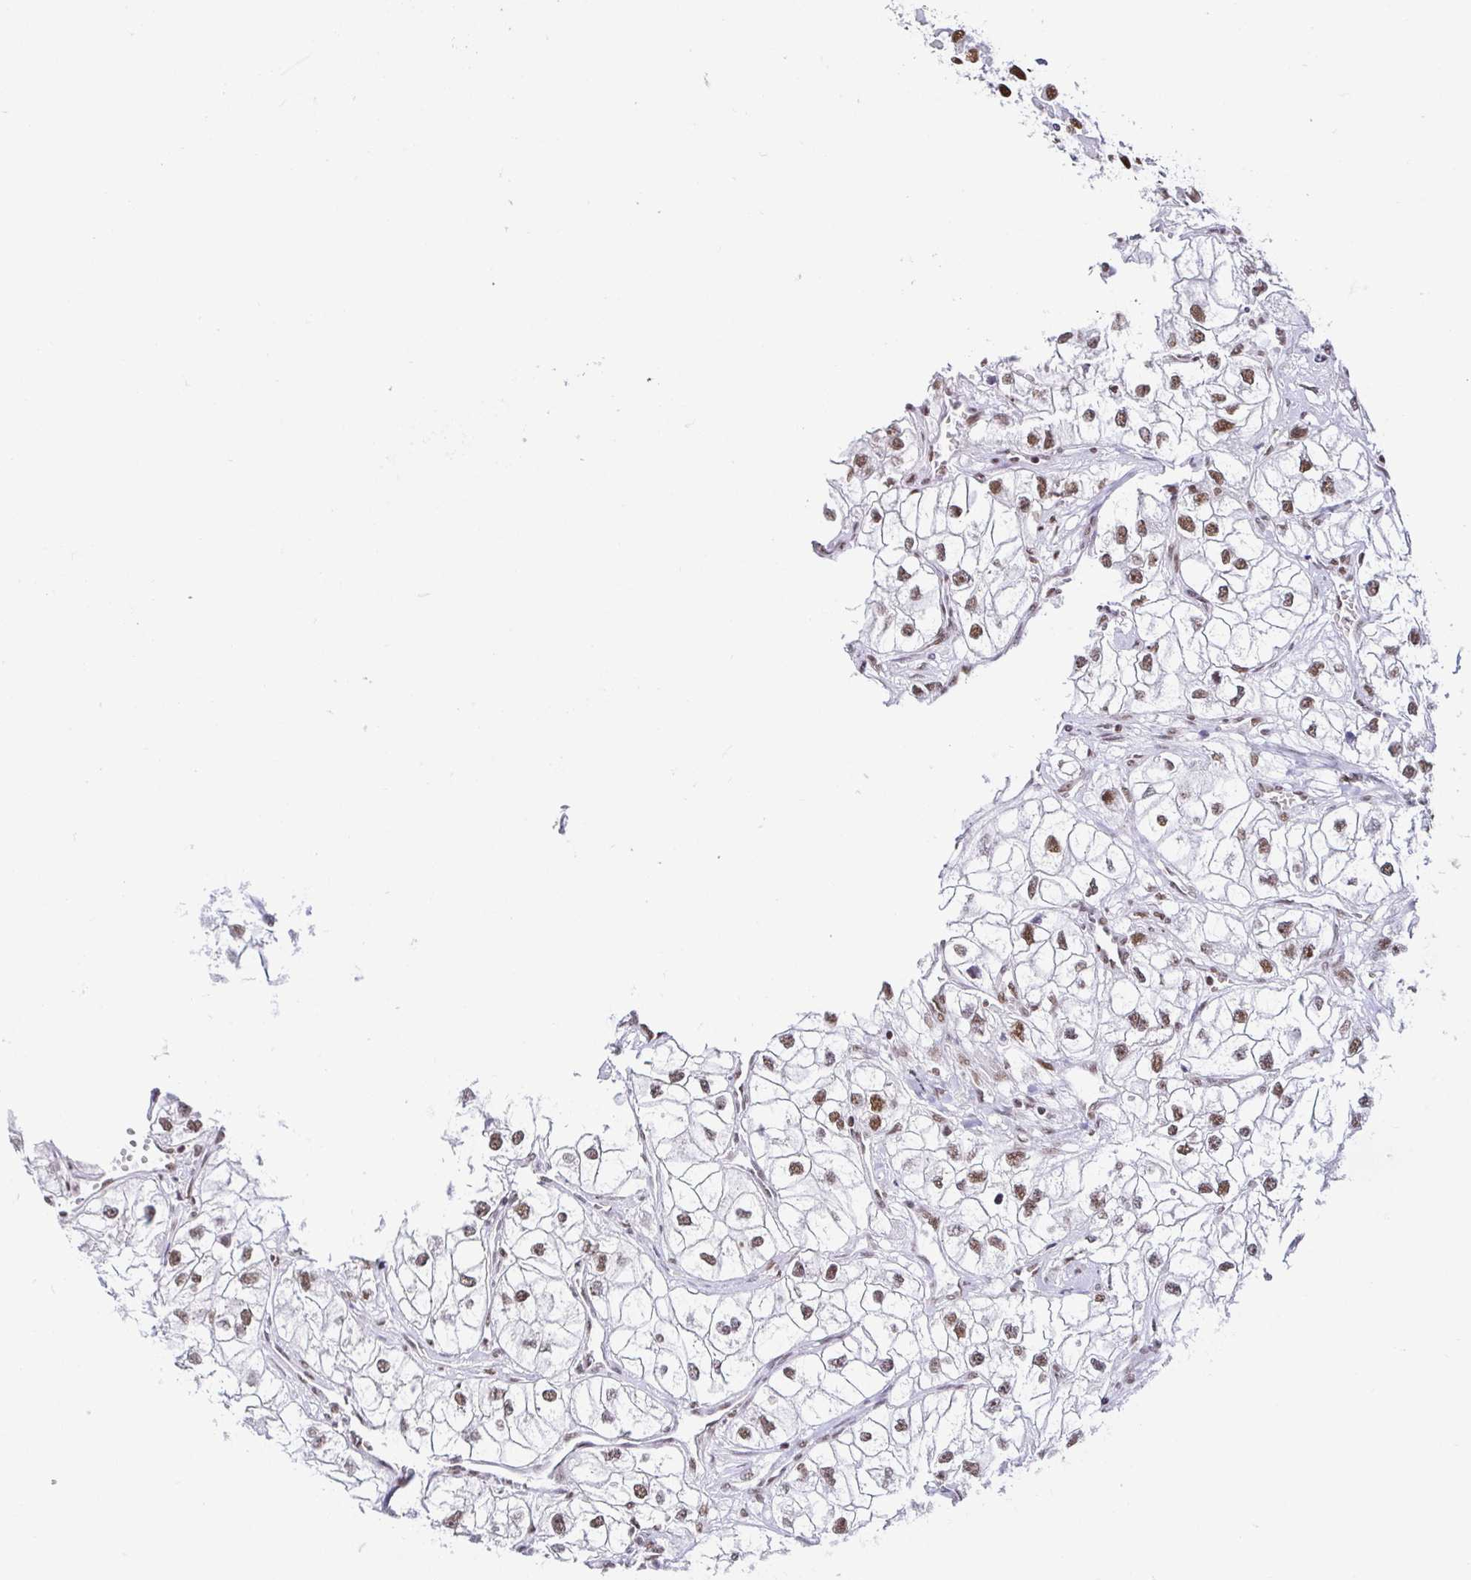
{"staining": {"intensity": "moderate", "quantity": ">75%", "location": "nuclear"}, "tissue": "renal cancer", "cell_type": "Tumor cells", "image_type": "cancer", "snomed": [{"axis": "morphology", "description": "Adenocarcinoma, NOS"}, {"axis": "topography", "description": "Kidney"}], "caption": "Immunohistochemical staining of adenocarcinoma (renal) demonstrates medium levels of moderate nuclear protein positivity in approximately >75% of tumor cells.", "gene": "EWSR1", "patient": {"sex": "male", "age": 59}}